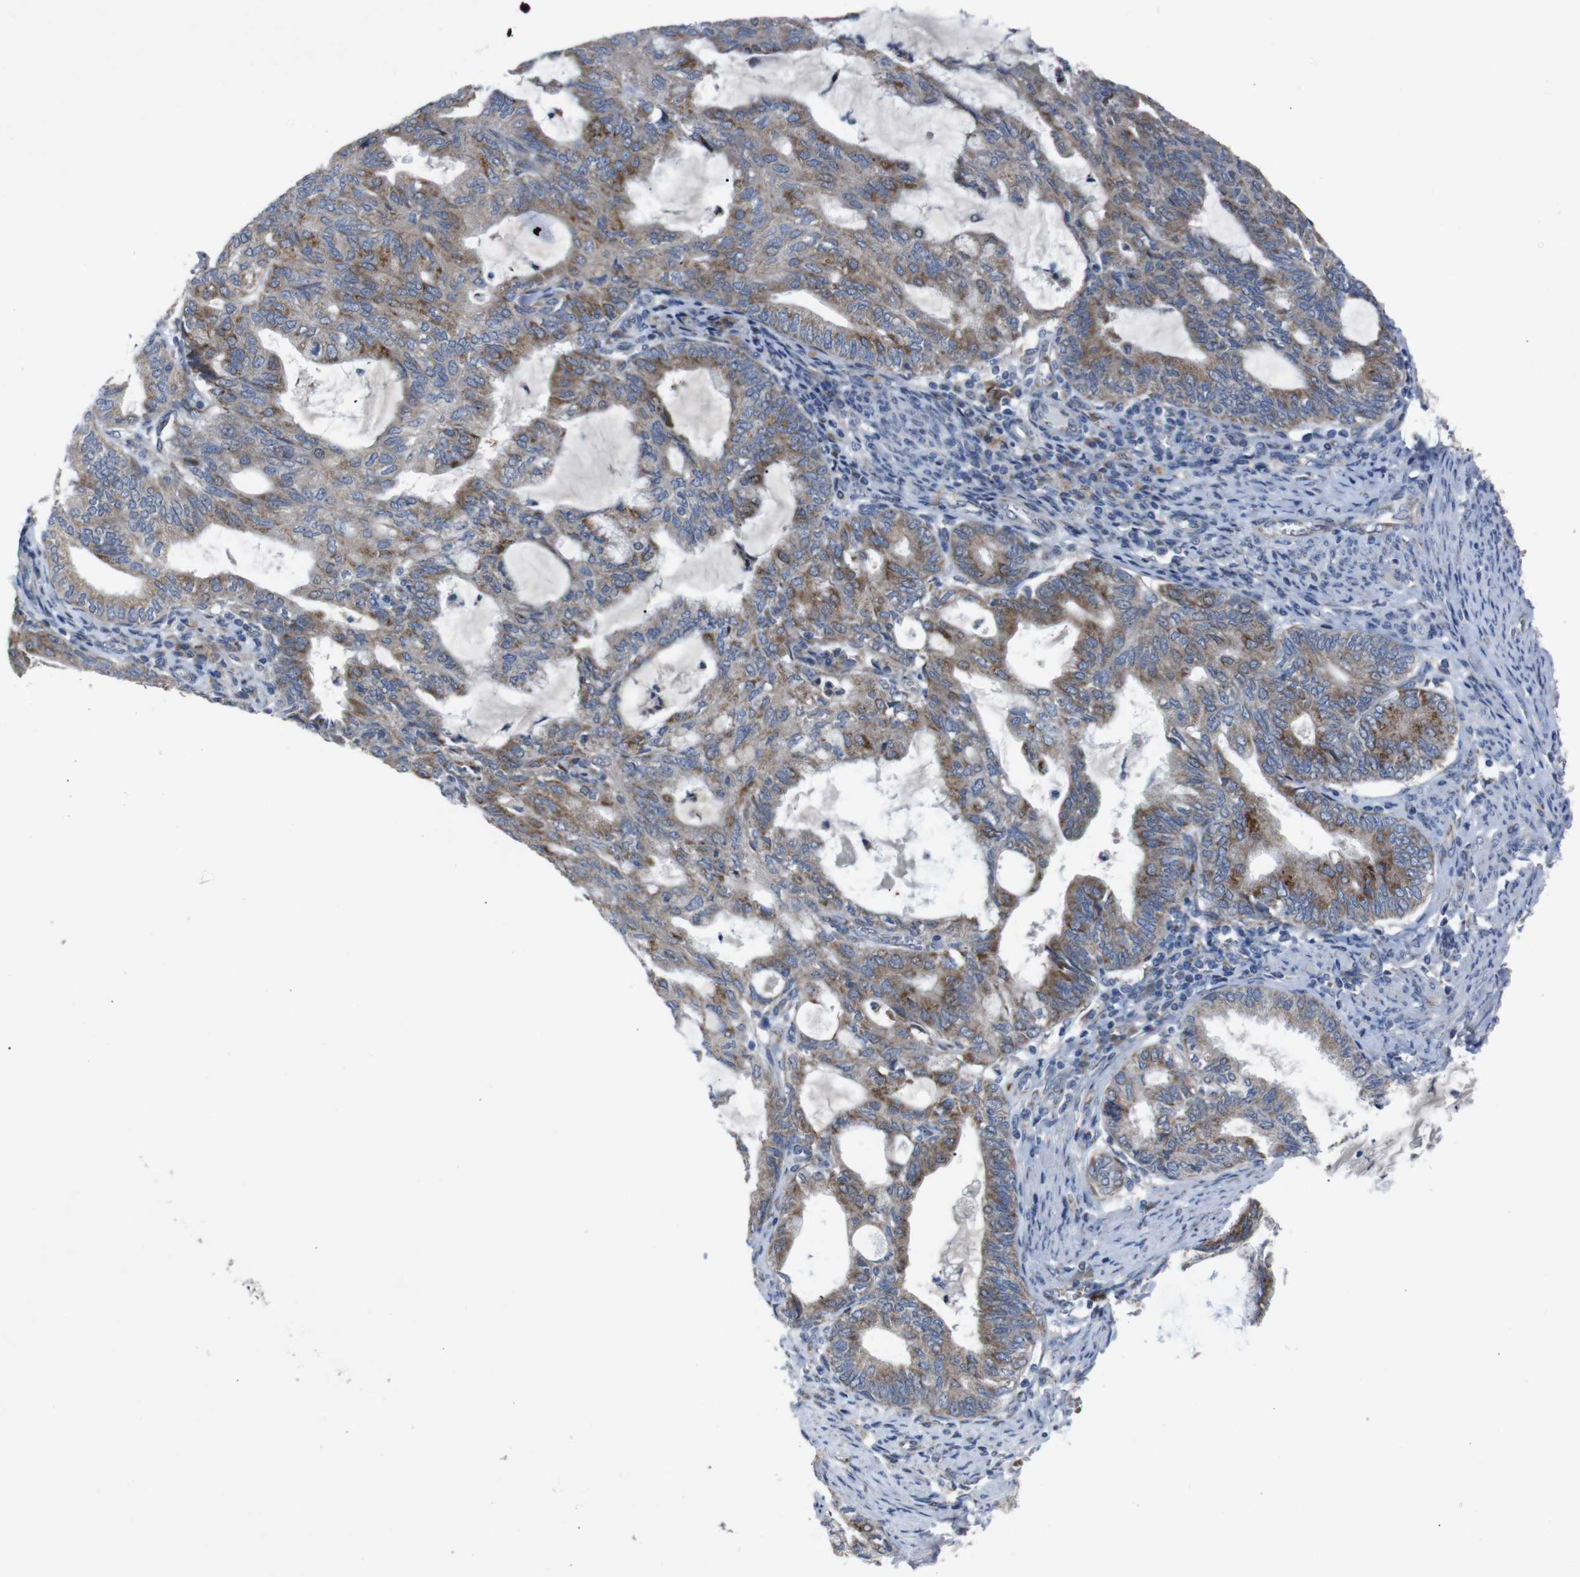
{"staining": {"intensity": "moderate", "quantity": "25%-75%", "location": "cytoplasmic/membranous"}, "tissue": "endometrial cancer", "cell_type": "Tumor cells", "image_type": "cancer", "snomed": [{"axis": "morphology", "description": "Adenocarcinoma, NOS"}, {"axis": "topography", "description": "Endometrium"}], "caption": "Human adenocarcinoma (endometrial) stained with a protein marker demonstrates moderate staining in tumor cells.", "gene": "CHST10", "patient": {"sex": "female", "age": 86}}